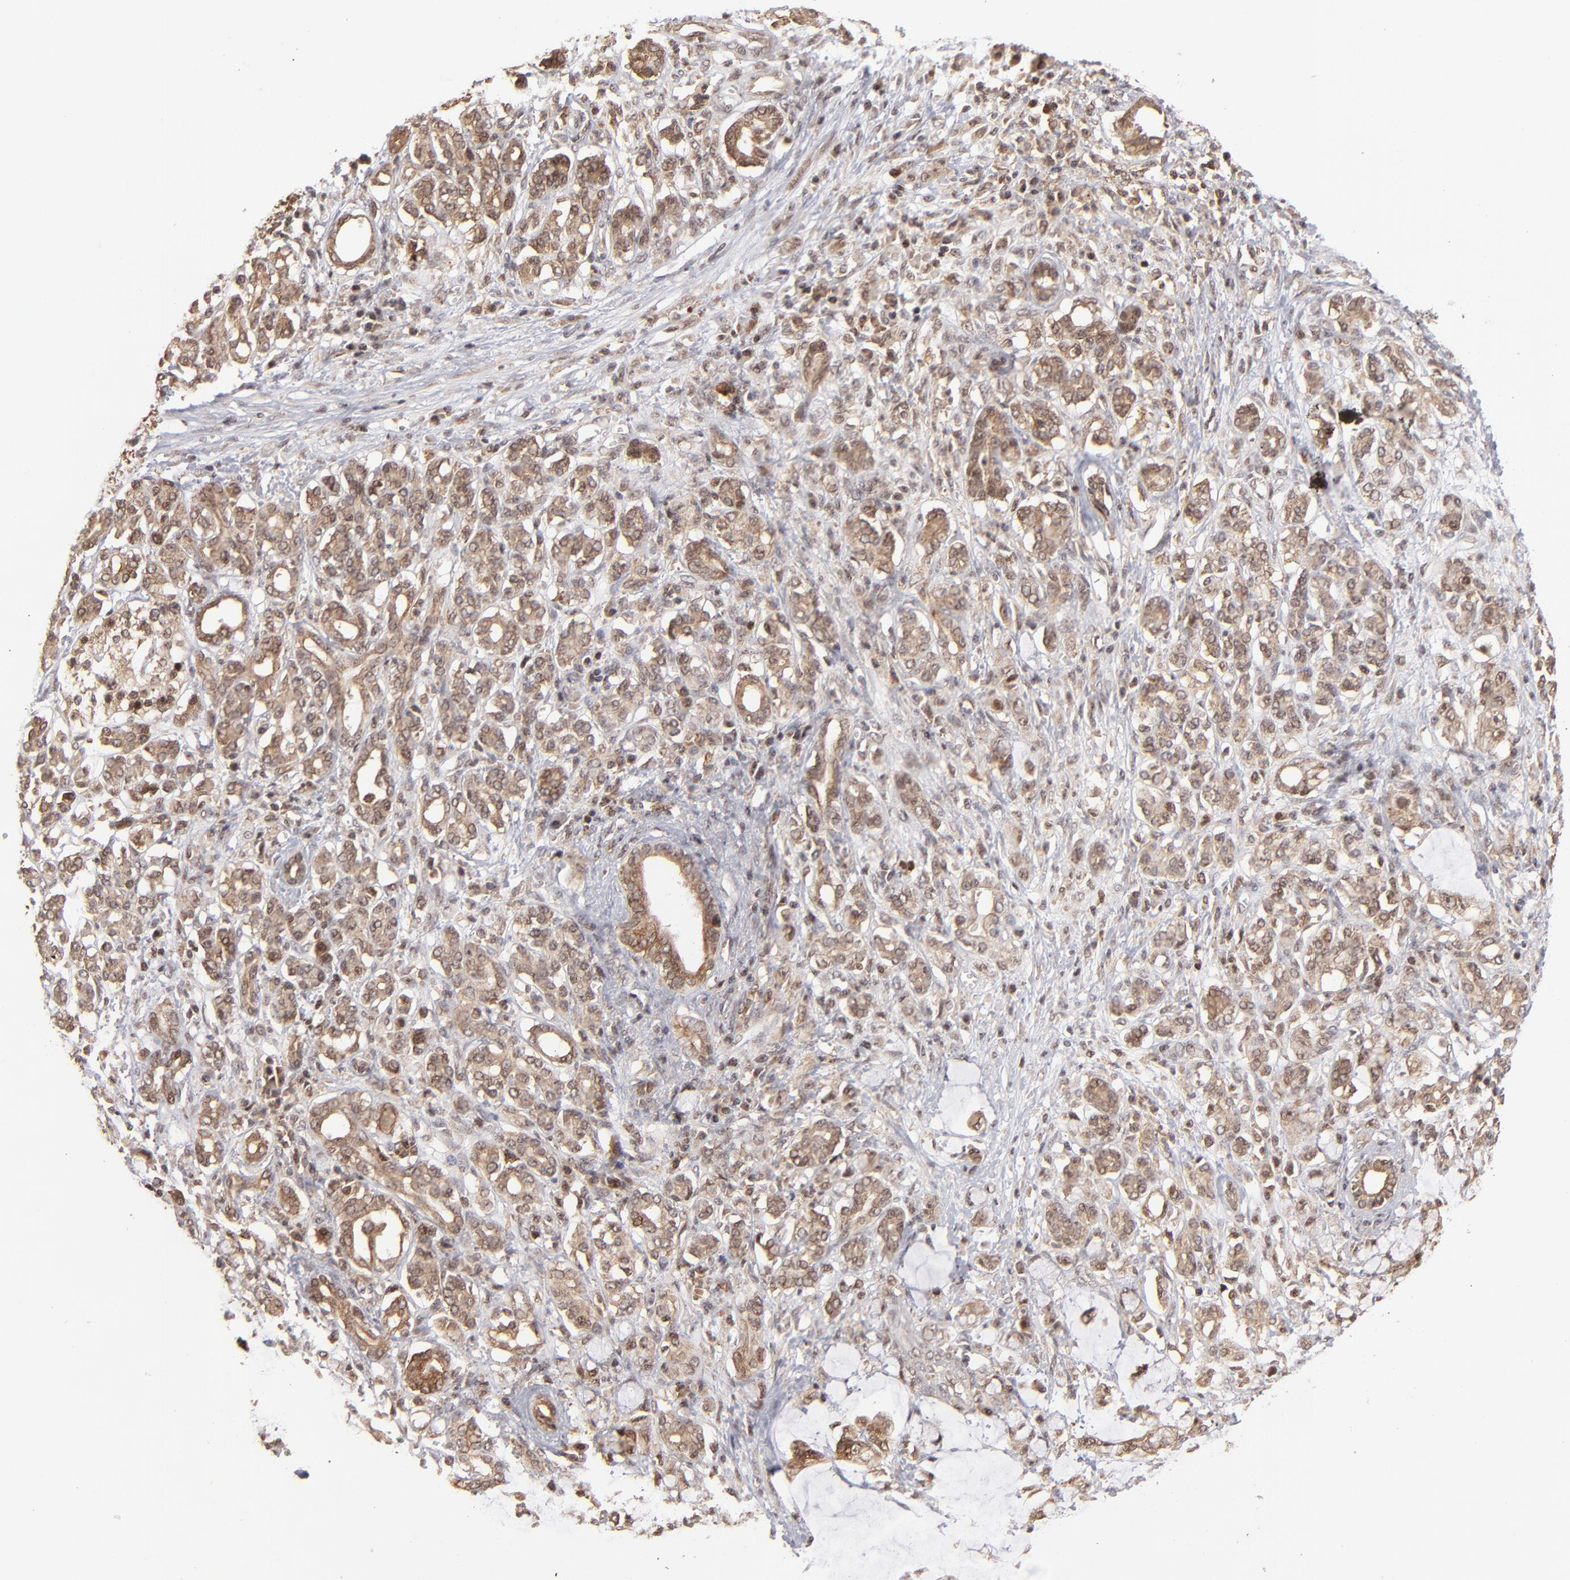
{"staining": {"intensity": "moderate", "quantity": ">75%", "location": "cytoplasmic/membranous,nuclear"}, "tissue": "pancreatic cancer", "cell_type": "Tumor cells", "image_type": "cancer", "snomed": [{"axis": "morphology", "description": "Adenocarcinoma, NOS"}, {"axis": "topography", "description": "Pancreas"}], "caption": "Brown immunohistochemical staining in human pancreatic cancer (adenocarcinoma) exhibits moderate cytoplasmic/membranous and nuclear positivity in about >75% of tumor cells. (Brightfield microscopy of DAB IHC at high magnification).", "gene": "RGS6", "patient": {"sex": "female", "age": 73}}